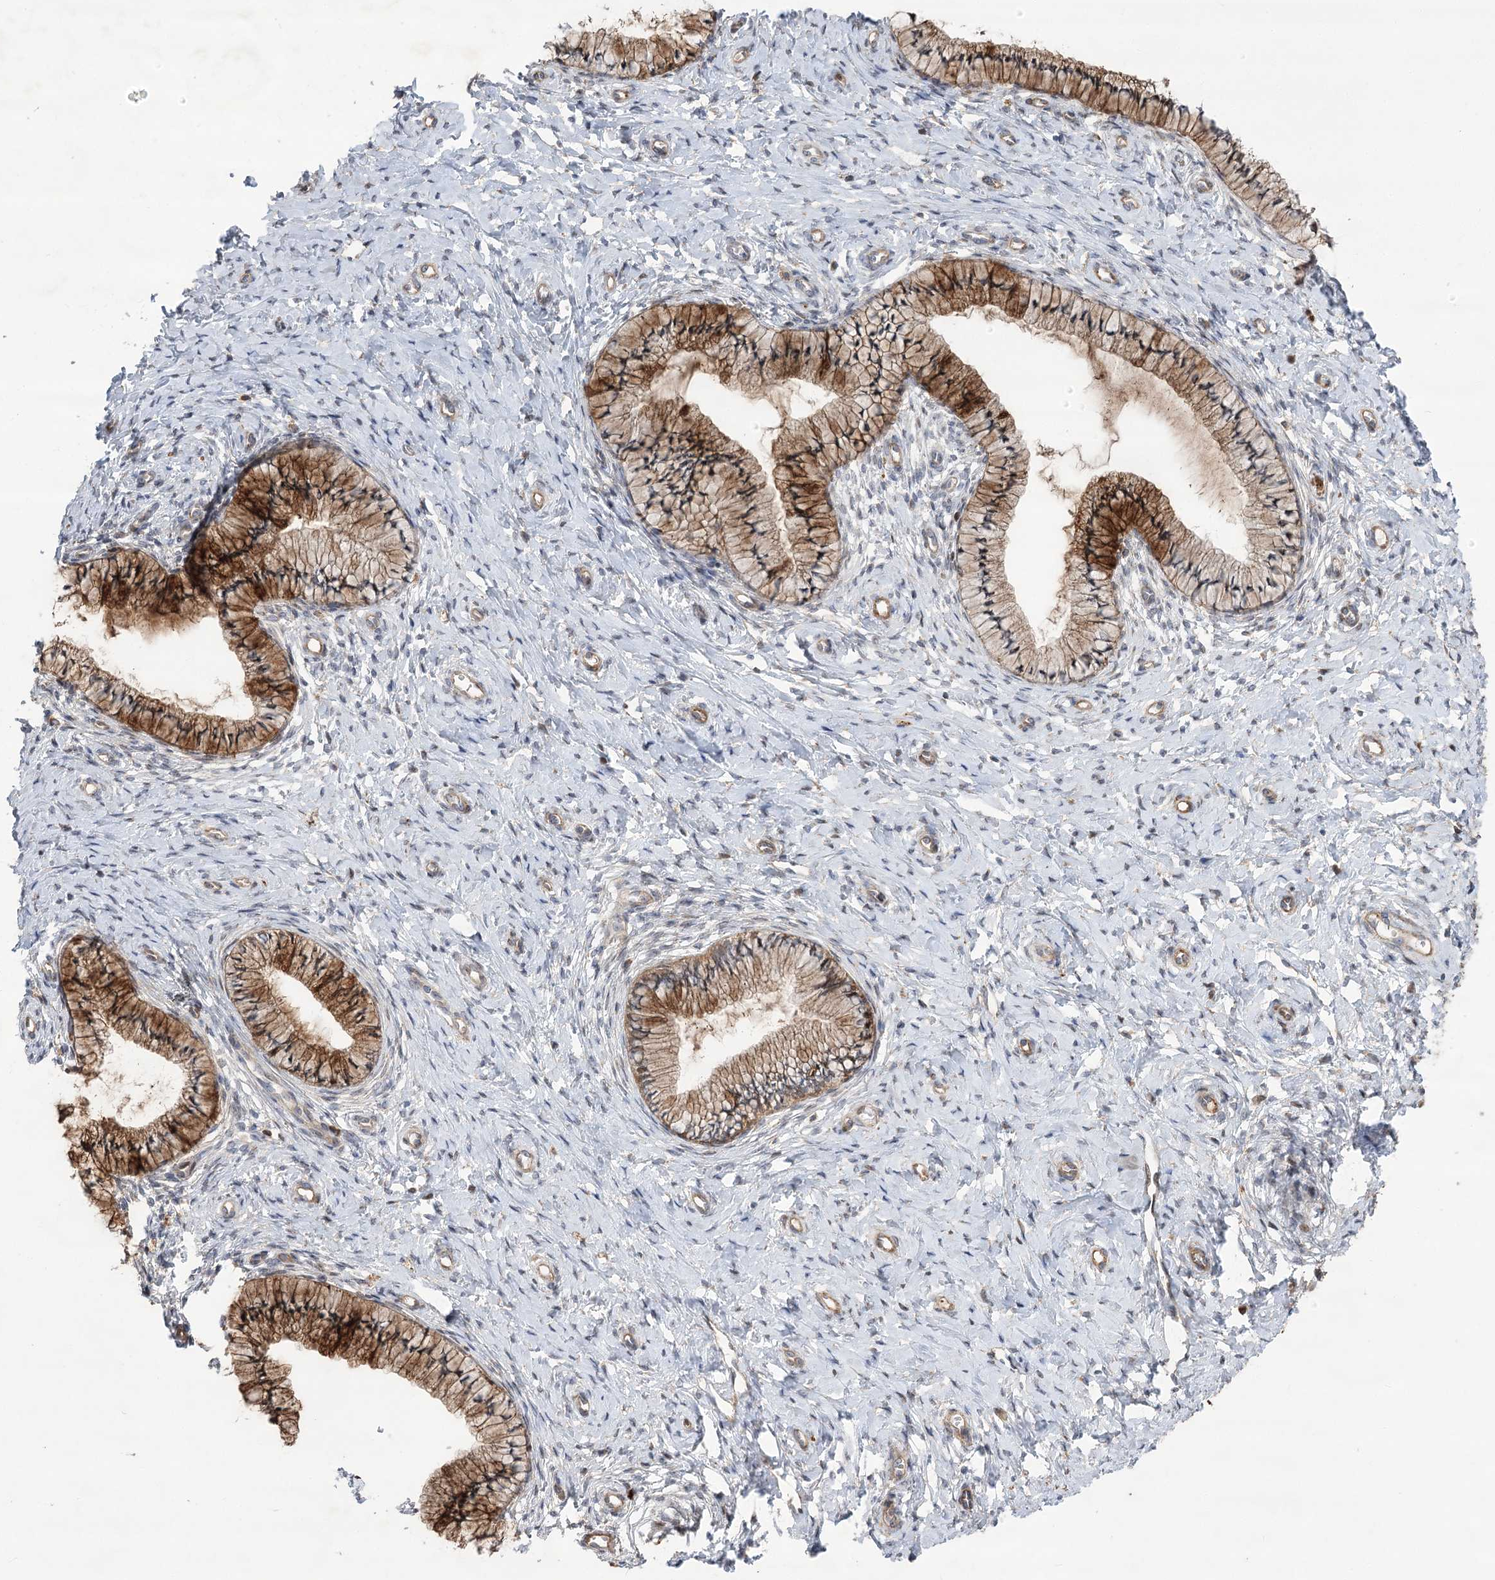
{"staining": {"intensity": "strong", "quantity": "25%-75%", "location": "cytoplasmic/membranous"}, "tissue": "cervix", "cell_type": "Glandular cells", "image_type": "normal", "snomed": [{"axis": "morphology", "description": "Normal tissue, NOS"}, {"axis": "topography", "description": "Cervix"}], "caption": "An image of human cervix stained for a protein displays strong cytoplasmic/membranous brown staining in glandular cells. (DAB = brown stain, brightfield microscopy at high magnification).", "gene": "RNF24", "patient": {"sex": "female", "age": 36}}